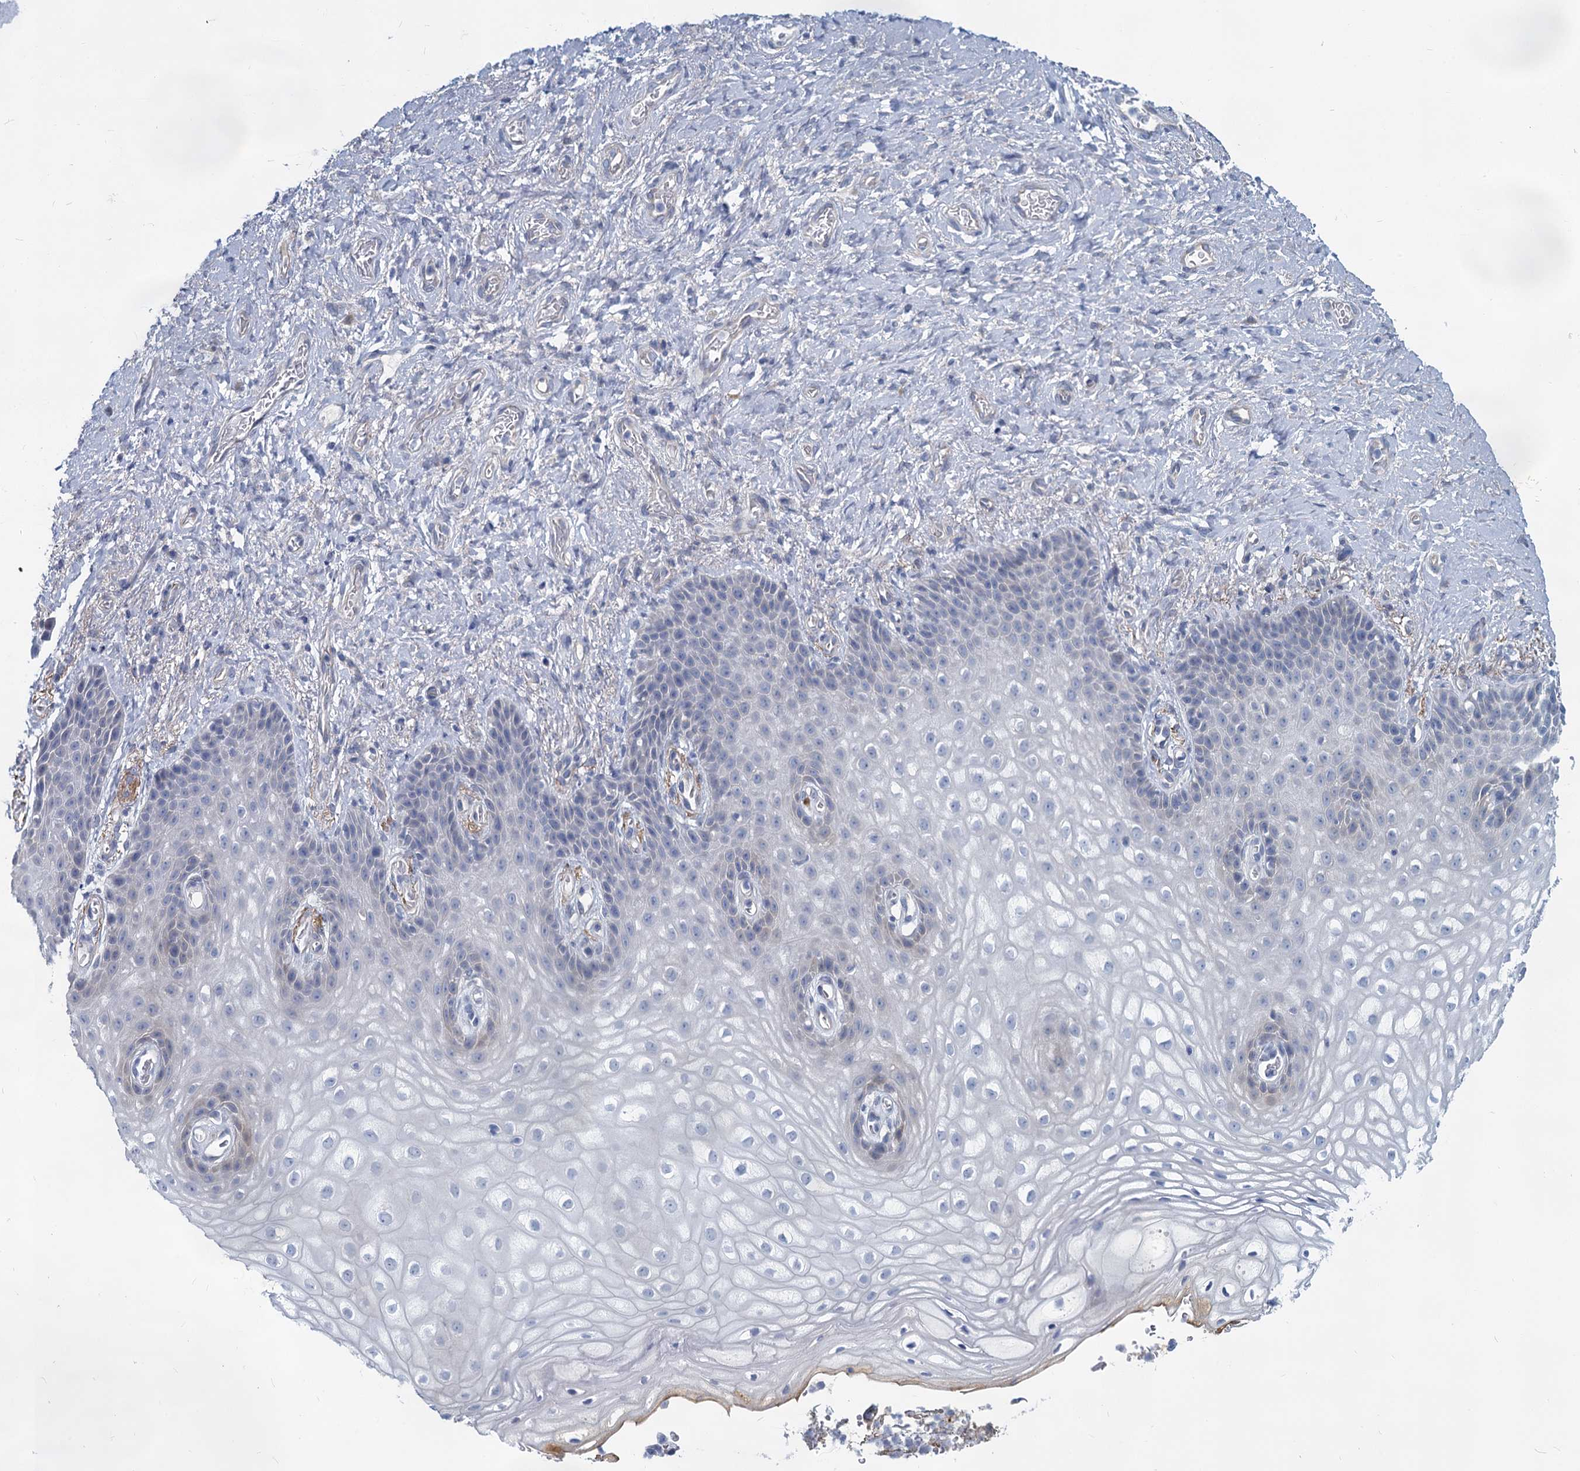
{"staining": {"intensity": "negative", "quantity": "none", "location": "none"}, "tissue": "vagina", "cell_type": "Squamous epithelial cells", "image_type": "normal", "snomed": [{"axis": "morphology", "description": "Normal tissue, NOS"}, {"axis": "topography", "description": "Vagina"}], "caption": "Protein analysis of unremarkable vagina exhibits no significant staining in squamous epithelial cells. (Stains: DAB (3,3'-diaminobenzidine) immunohistochemistry with hematoxylin counter stain, Microscopy: brightfield microscopy at high magnification).", "gene": "GSTM3", "patient": {"sex": "female", "age": 60}}